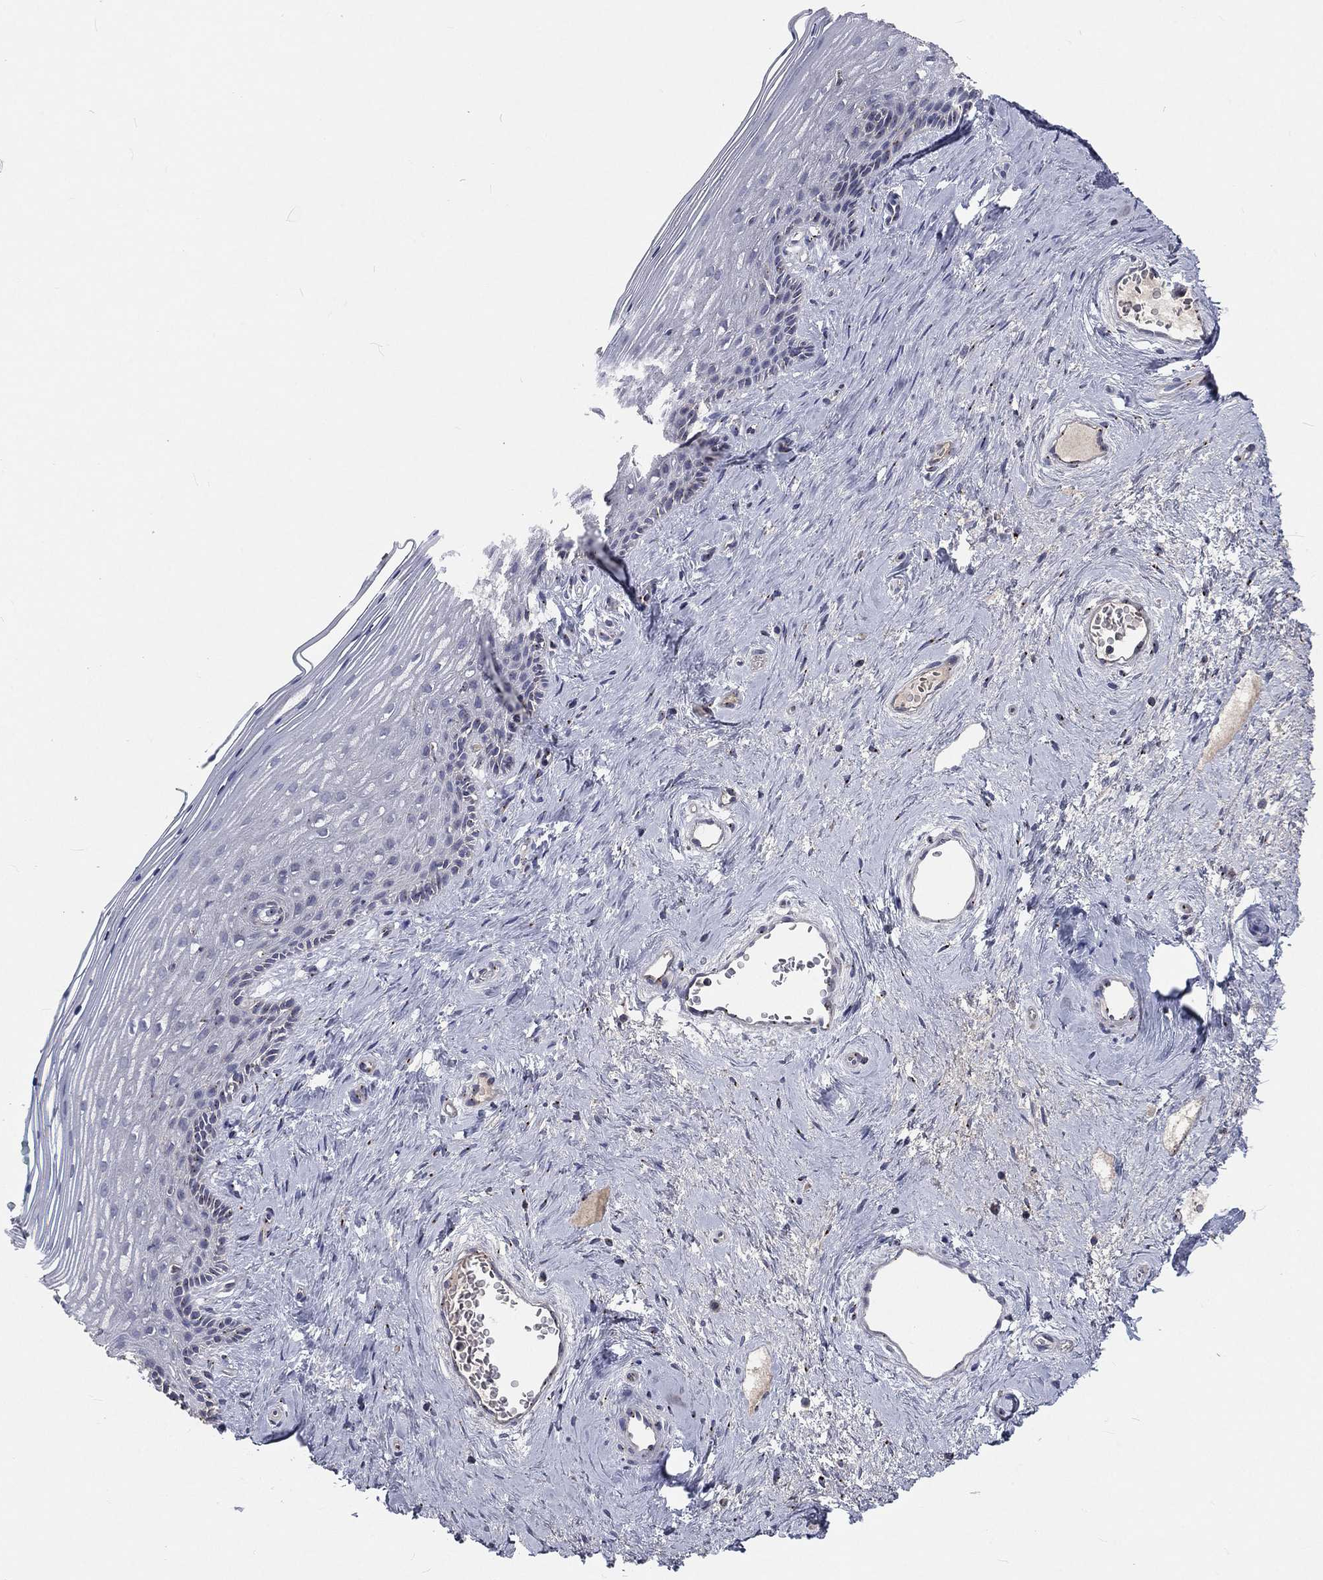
{"staining": {"intensity": "moderate", "quantity": "<25%", "location": "cytoplasmic/membranous"}, "tissue": "vagina", "cell_type": "Squamous epithelial cells", "image_type": "normal", "snomed": [{"axis": "morphology", "description": "Normal tissue, NOS"}, {"axis": "topography", "description": "Vagina"}], "caption": "Squamous epithelial cells show moderate cytoplasmic/membranous positivity in about <25% of cells in benign vagina.", "gene": "CROCC", "patient": {"sex": "female", "age": 45}}